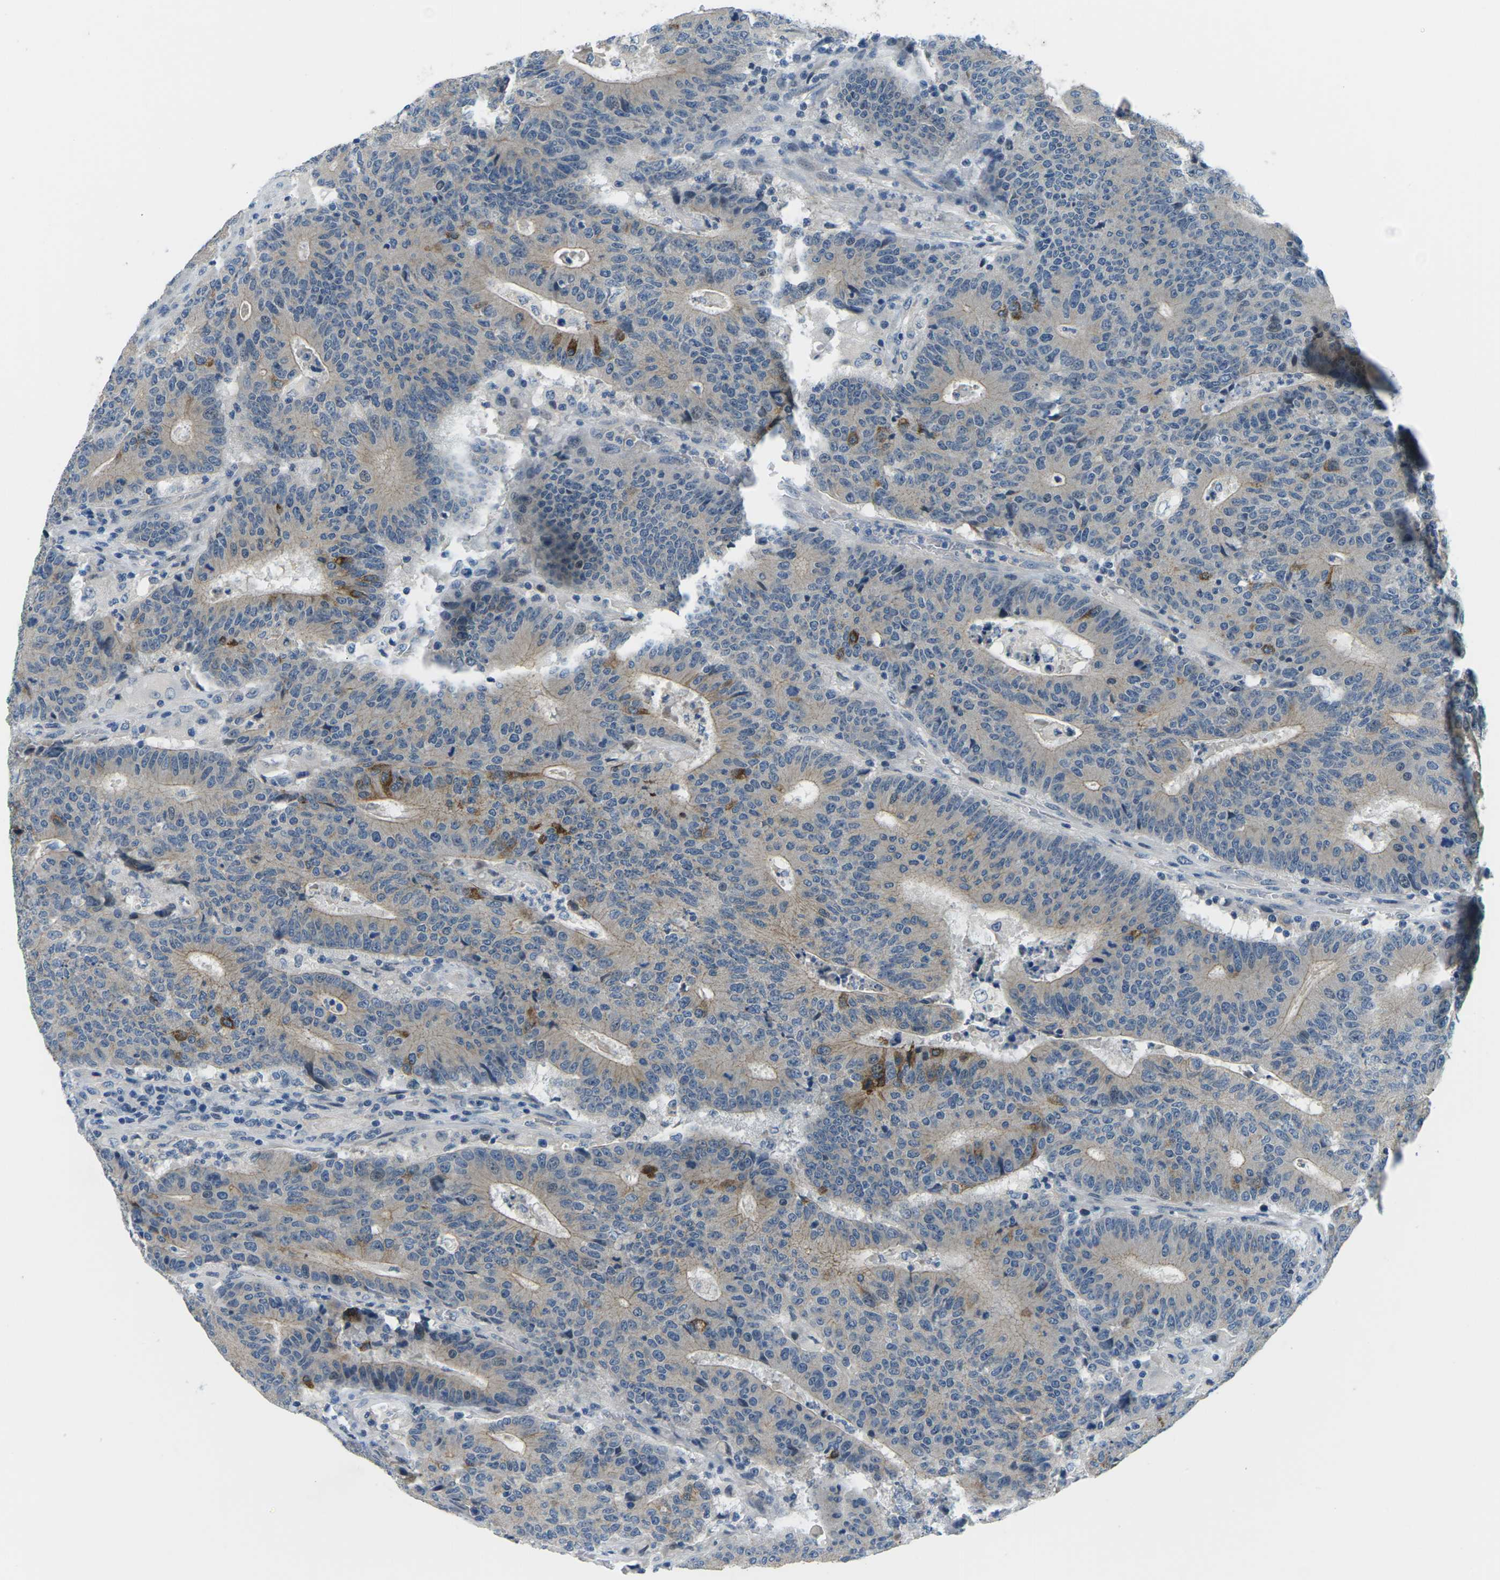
{"staining": {"intensity": "strong", "quantity": "<25%", "location": "cytoplasmic/membranous"}, "tissue": "colorectal cancer", "cell_type": "Tumor cells", "image_type": "cancer", "snomed": [{"axis": "morphology", "description": "Normal tissue, NOS"}, {"axis": "morphology", "description": "Adenocarcinoma, NOS"}, {"axis": "topography", "description": "Colon"}], "caption": "A high-resolution photomicrograph shows IHC staining of colorectal adenocarcinoma, which exhibits strong cytoplasmic/membranous positivity in about <25% of tumor cells.", "gene": "CTNND1", "patient": {"sex": "female", "age": 75}}